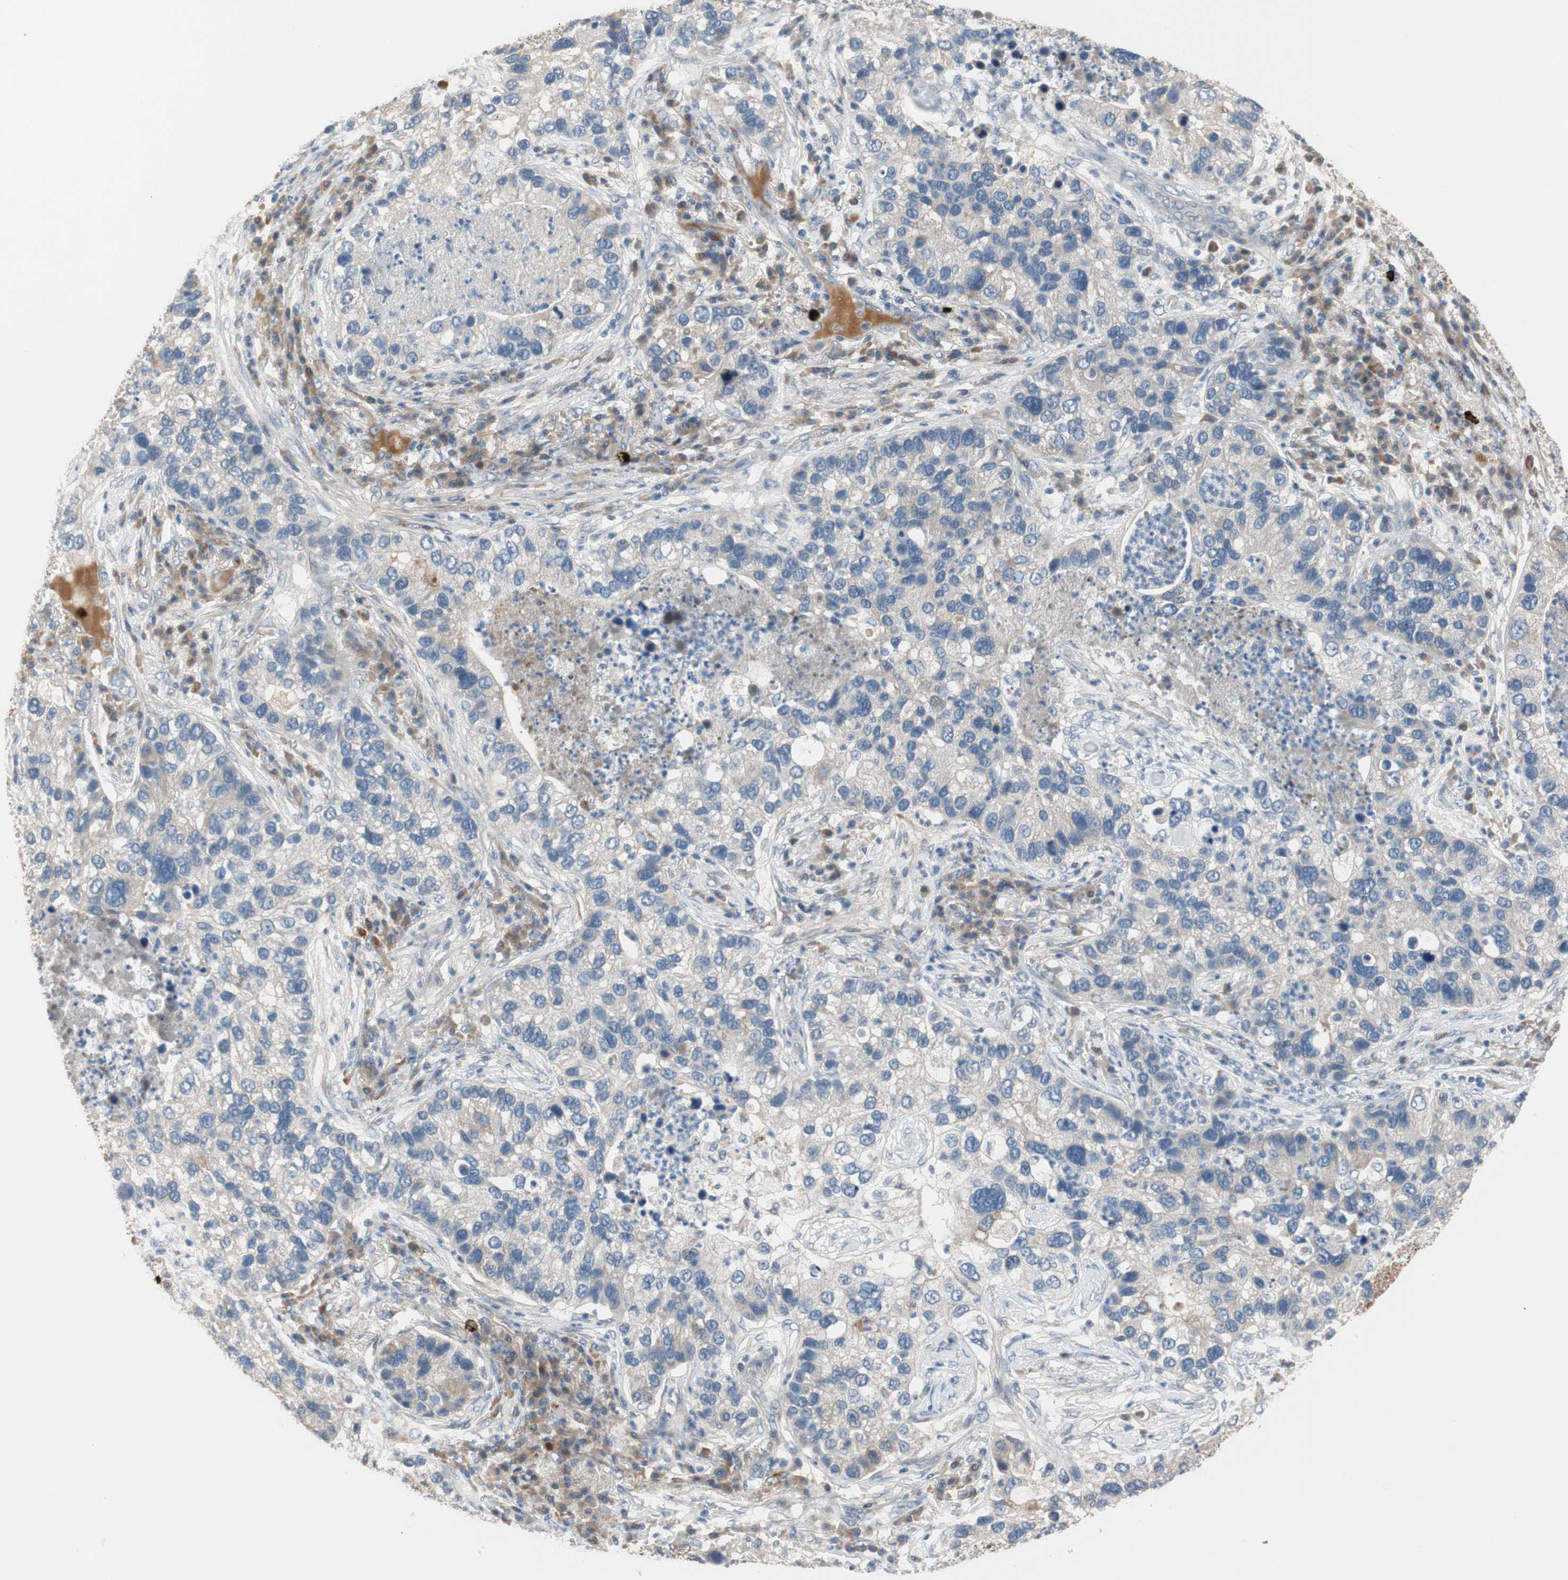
{"staining": {"intensity": "weak", "quantity": "25%-75%", "location": "cytoplasmic/membranous"}, "tissue": "lung cancer", "cell_type": "Tumor cells", "image_type": "cancer", "snomed": [{"axis": "morphology", "description": "Normal tissue, NOS"}, {"axis": "morphology", "description": "Adenocarcinoma, NOS"}, {"axis": "topography", "description": "Bronchus"}, {"axis": "topography", "description": "Lung"}], "caption": "Lung adenocarcinoma stained with a protein marker exhibits weak staining in tumor cells.", "gene": "COL12A1", "patient": {"sex": "male", "age": 54}}